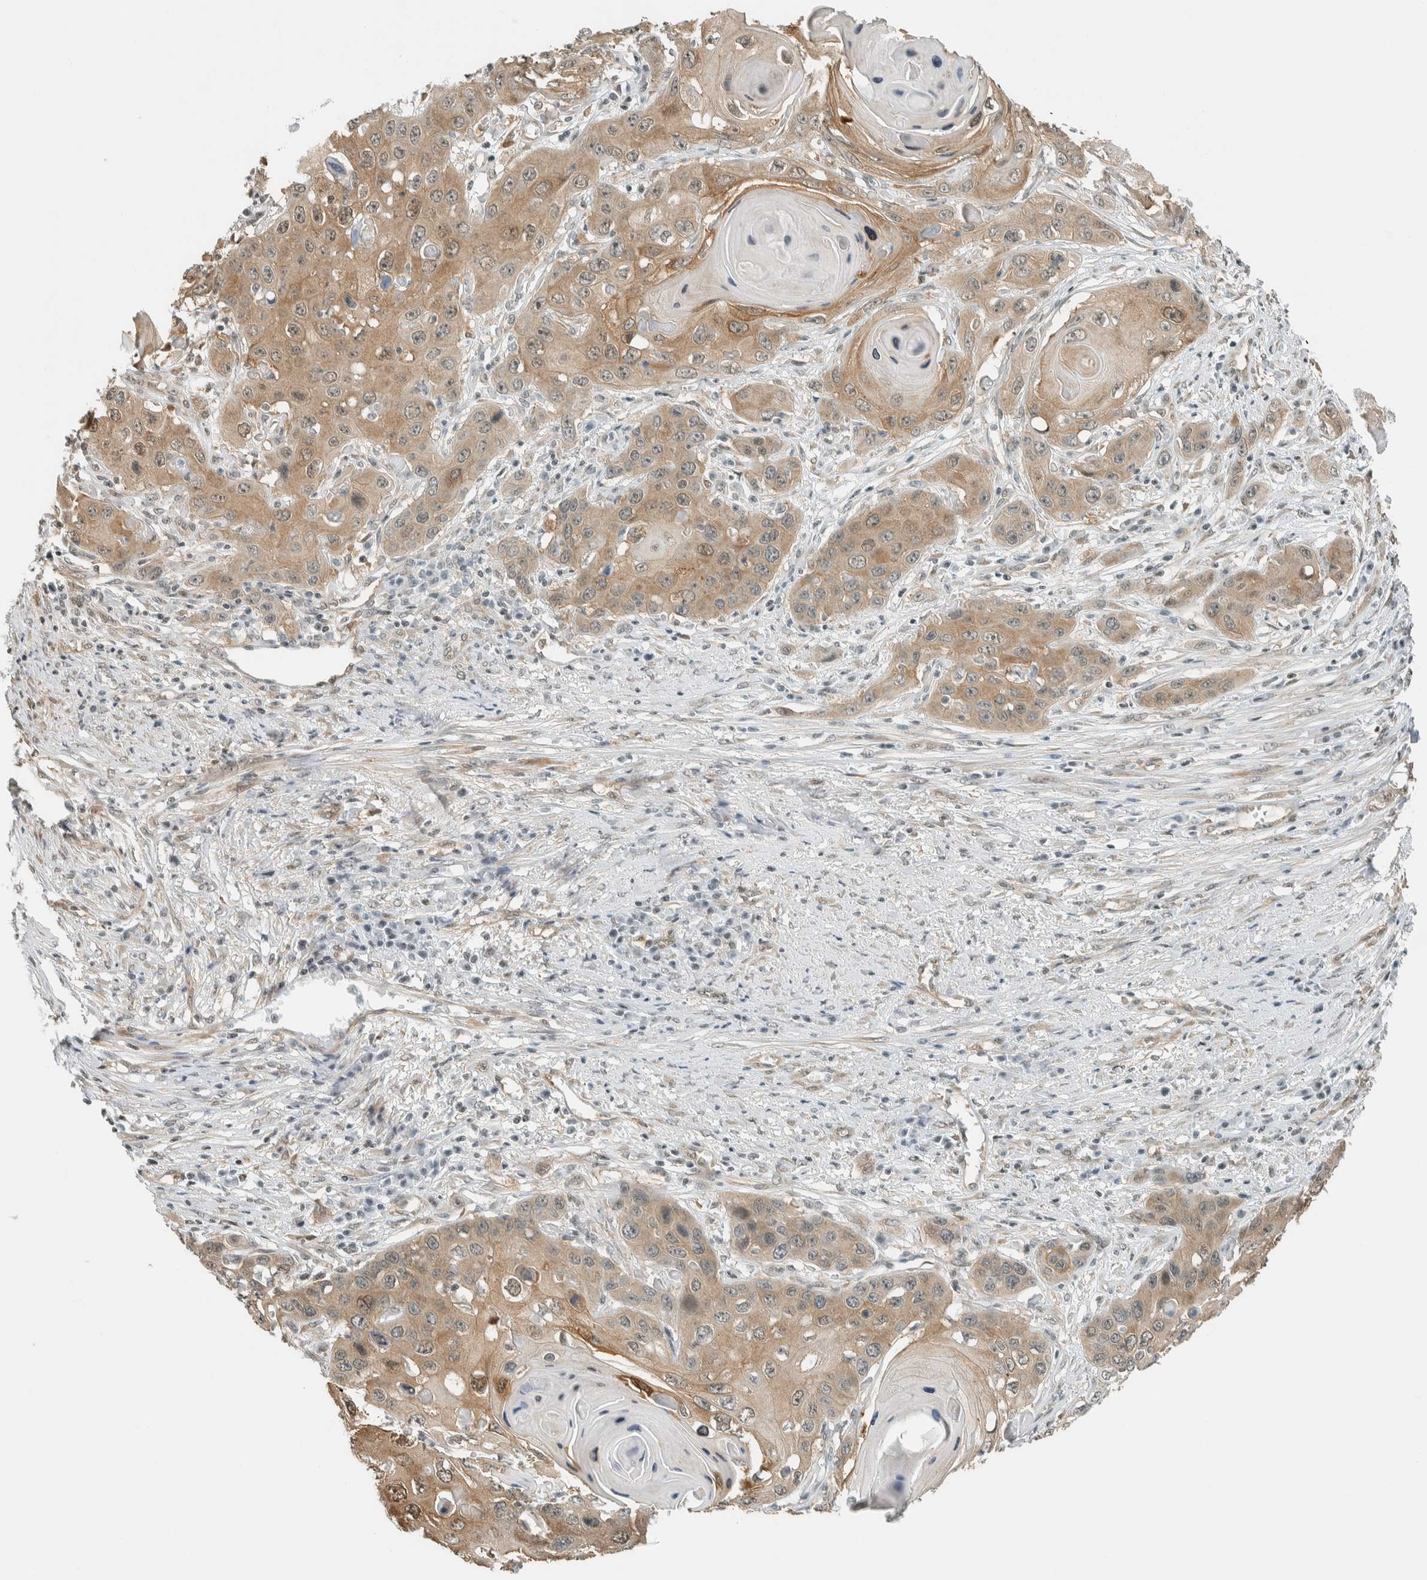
{"staining": {"intensity": "moderate", "quantity": "25%-75%", "location": "cytoplasmic/membranous,nuclear"}, "tissue": "skin cancer", "cell_type": "Tumor cells", "image_type": "cancer", "snomed": [{"axis": "morphology", "description": "Squamous cell carcinoma, NOS"}, {"axis": "topography", "description": "Skin"}], "caption": "About 25%-75% of tumor cells in human skin cancer show moderate cytoplasmic/membranous and nuclear protein positivity as visualized by brown immunohistochemical staining.", "gene": "NIBAN2", "patient": {"sex": "male", "age": 55}}